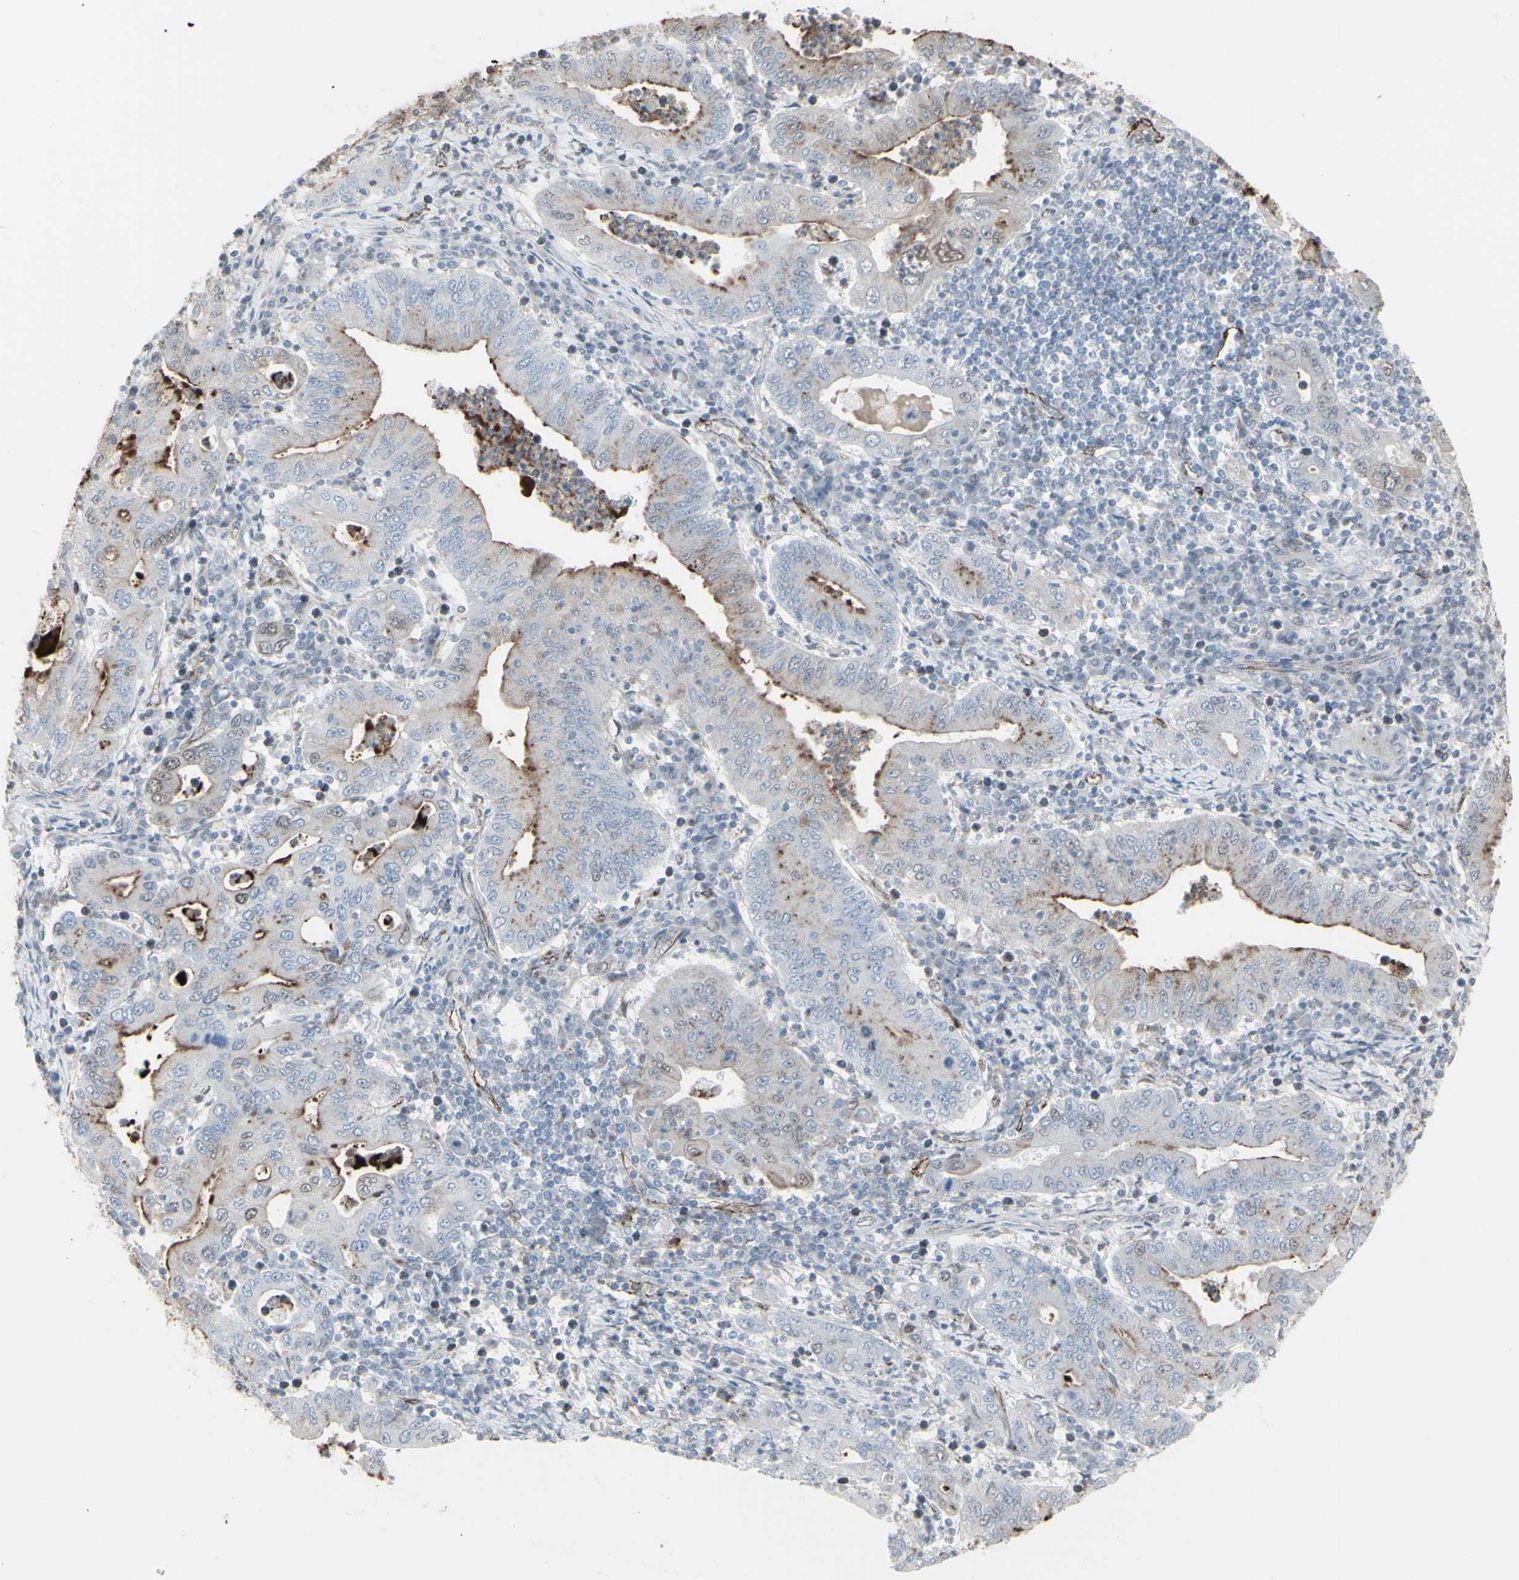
{"staining": {"intensity": "moderate", "quantity": "25%-75%", "location": "cytoplasmic/membranous"}, "tissue": "stomach cancer", "cell_type": "Tumor cells", "image_type": "cancer", "snomed": [{"axis": "morphology", "description": "Normal tissue, NOS"}, {"axis": "morphology", "description": "Adenocarcinoma, NOS"}, {"axis": "topography", "description": "Esophagus"}, {"axis": "topography", "description": "Stomach, upper"}, {"axis": "topography", "description": "Peripheral nerve tissue"}], "caption": "Immunohistochemical staining of stomach adenocarcinoma demonstrates moderate cytoplasmic/membranous protein staining in about 25%-75% of tumor cells.", "gene": "GJA1", "patient": {"sex": "male", "age": 62}}